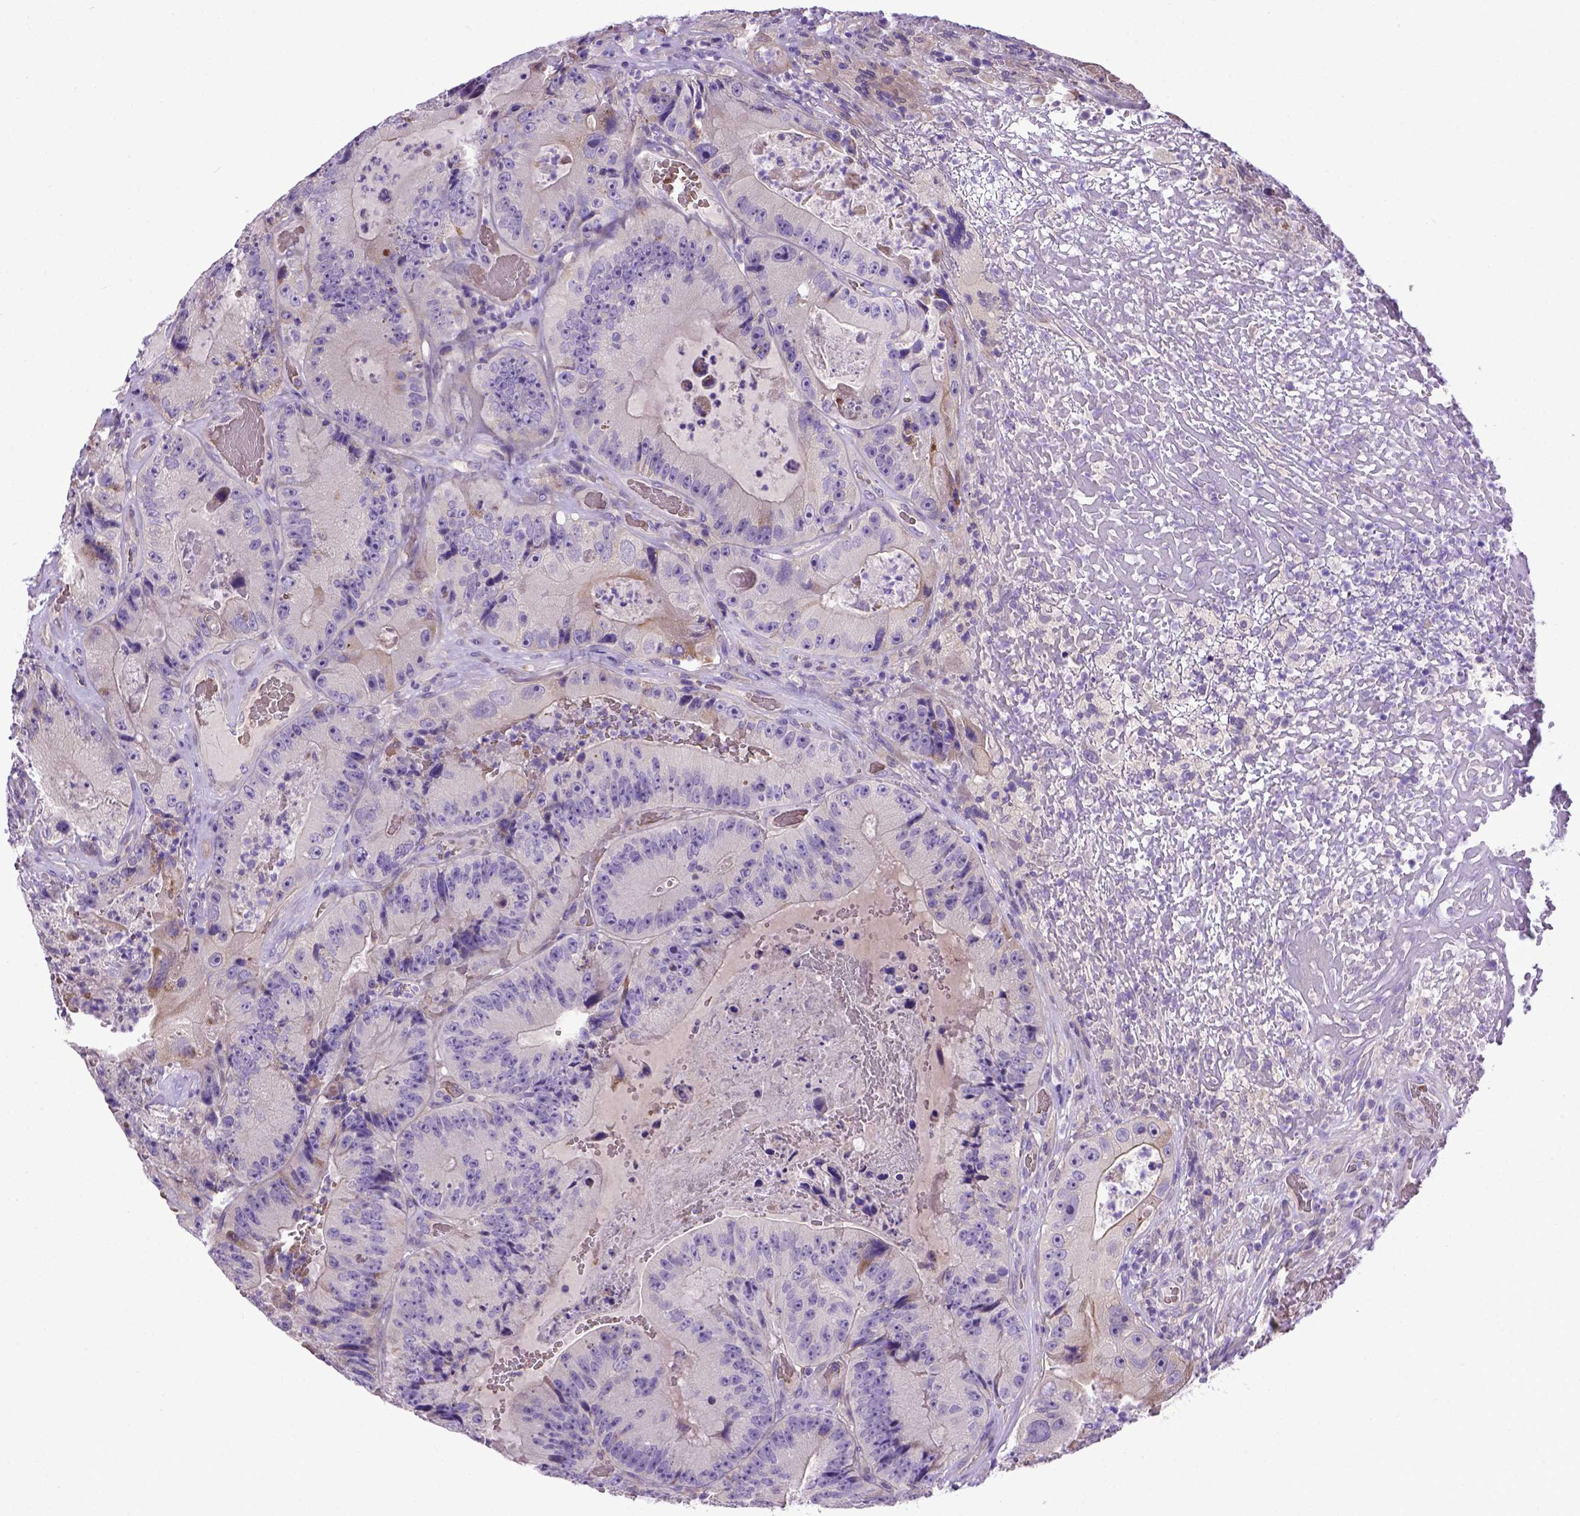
{"staining": {"intensity": "negative", "quantity": "none", "location": "none"}, "tissue": "colorectal cancer", "cell_type": "Tumor cells", "image_type": "cancer", "snomed": [{"axis": "morphology", "description": "Adenocarcinoma, NOS"}, {"axis": "topography", "description": "Colon"}], "caption": "High power microscopy histopathology image of an immunohistochemistry (IHC) image of adenocarcinoma (colorectal), revealing no significant expression in tumor cells. Brightfield microscopy of immunohistochemistry (IHC) stained with DAB (3,3'-diaminobenzidine) (brown) and hematoxylin (blue), captured at high magnification.", "gene": "ADAM12", "patient": {"sex": "female", "age": 86}}